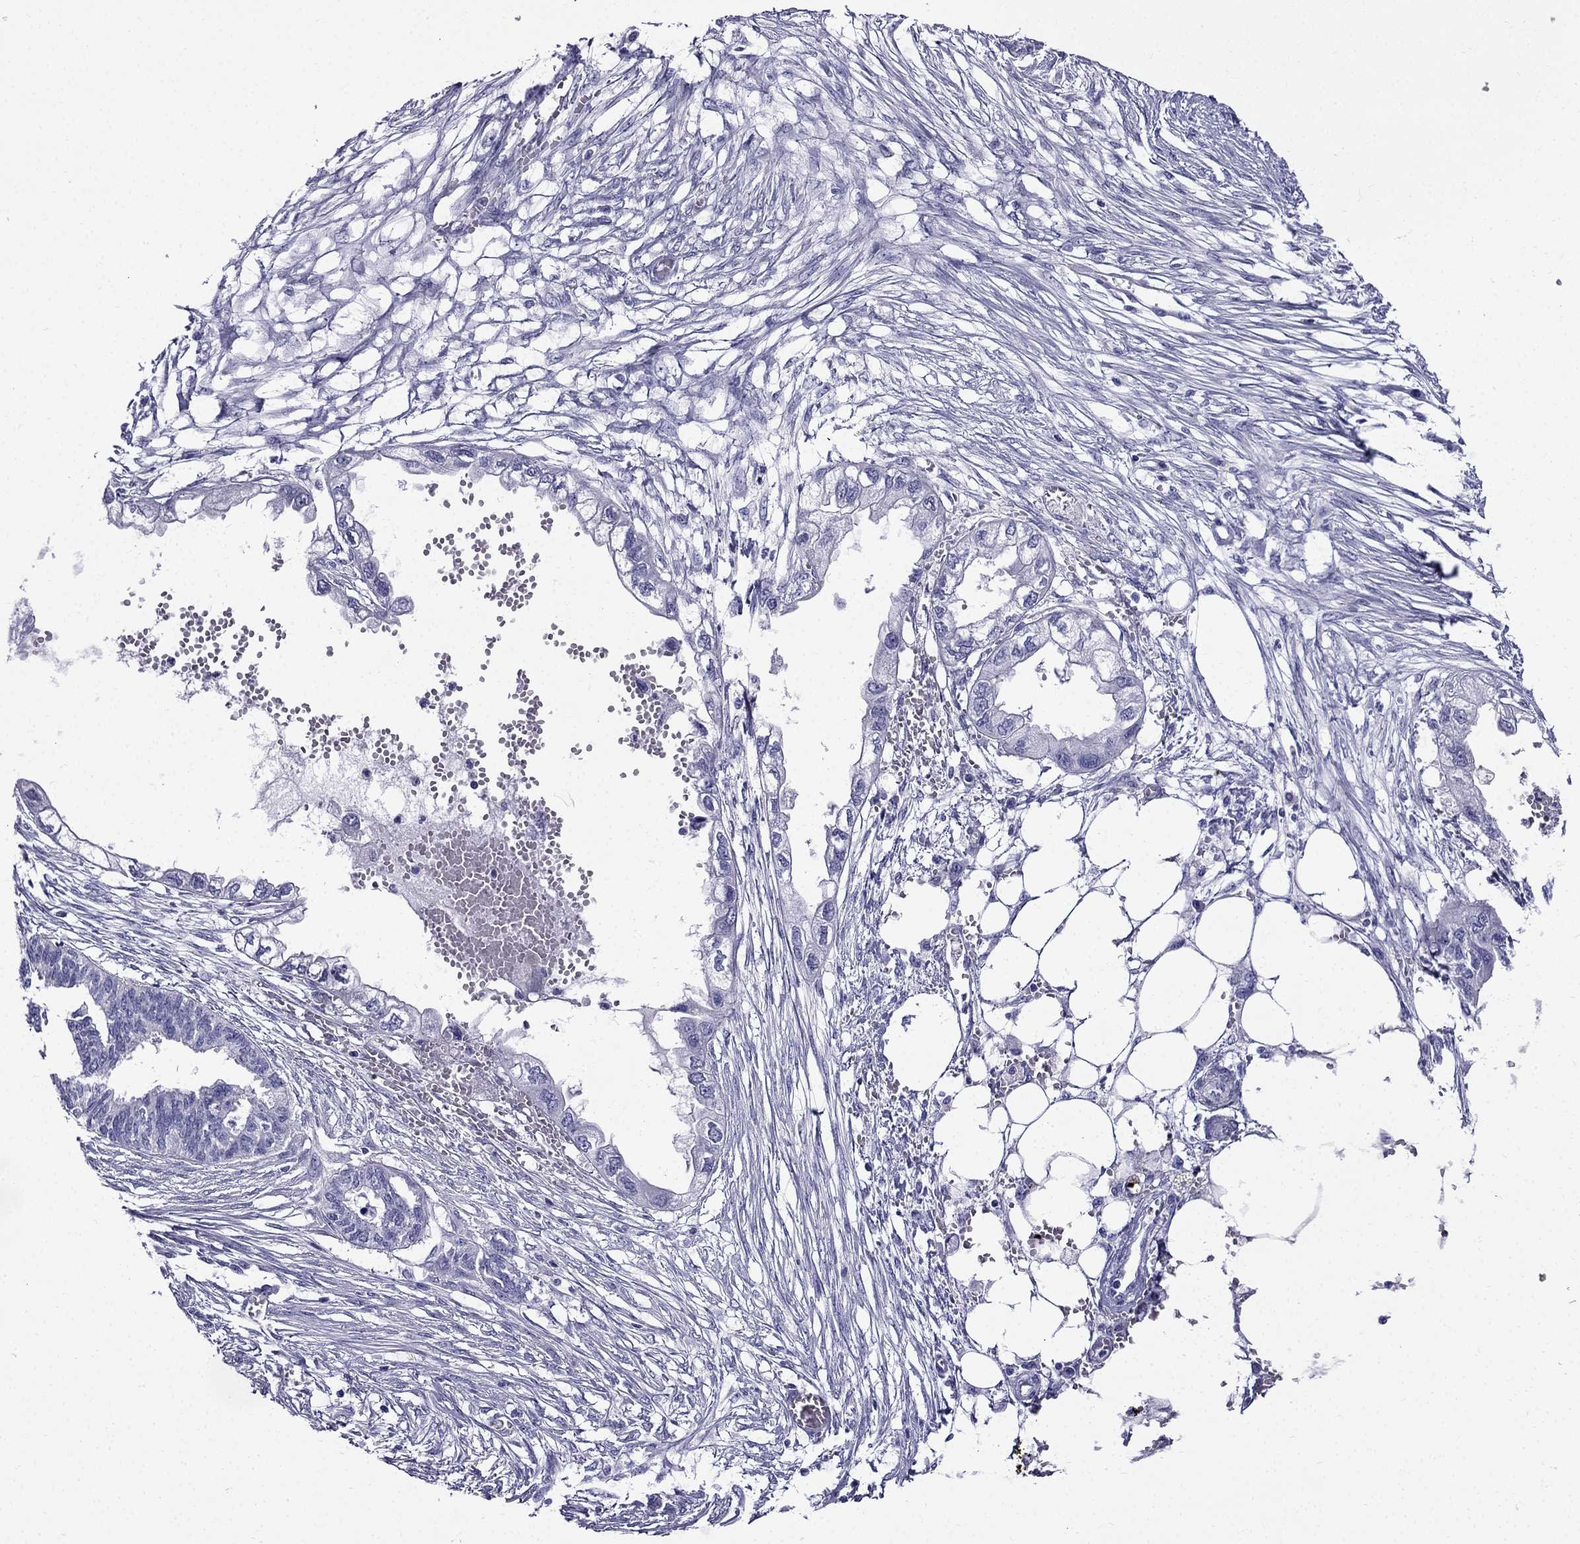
{"staining": {"intensity": "negative", "quantity": "none", "location": "none"}, "tissue": "endometrial cancer", "cell_type": "Tumor cells", "image_type": "cancer", "snomed": [{"axis": "morphology", "description": "Adenocarcinoma, NOS"}, {"axis": "morphology", "description": "Adenocarcinoma, metastatic, NOS"}, {"axis": "topography", "description": "Adipose tissue"}, {"axis": "topography", "description": "Endometrium"}], "caption": "Histopathology image shows no significant protein positivity in tumor cells of adenocarcinoma (endometrial).", "gene": "ERC2", "patient": {"sex": "female", "age": 67}}